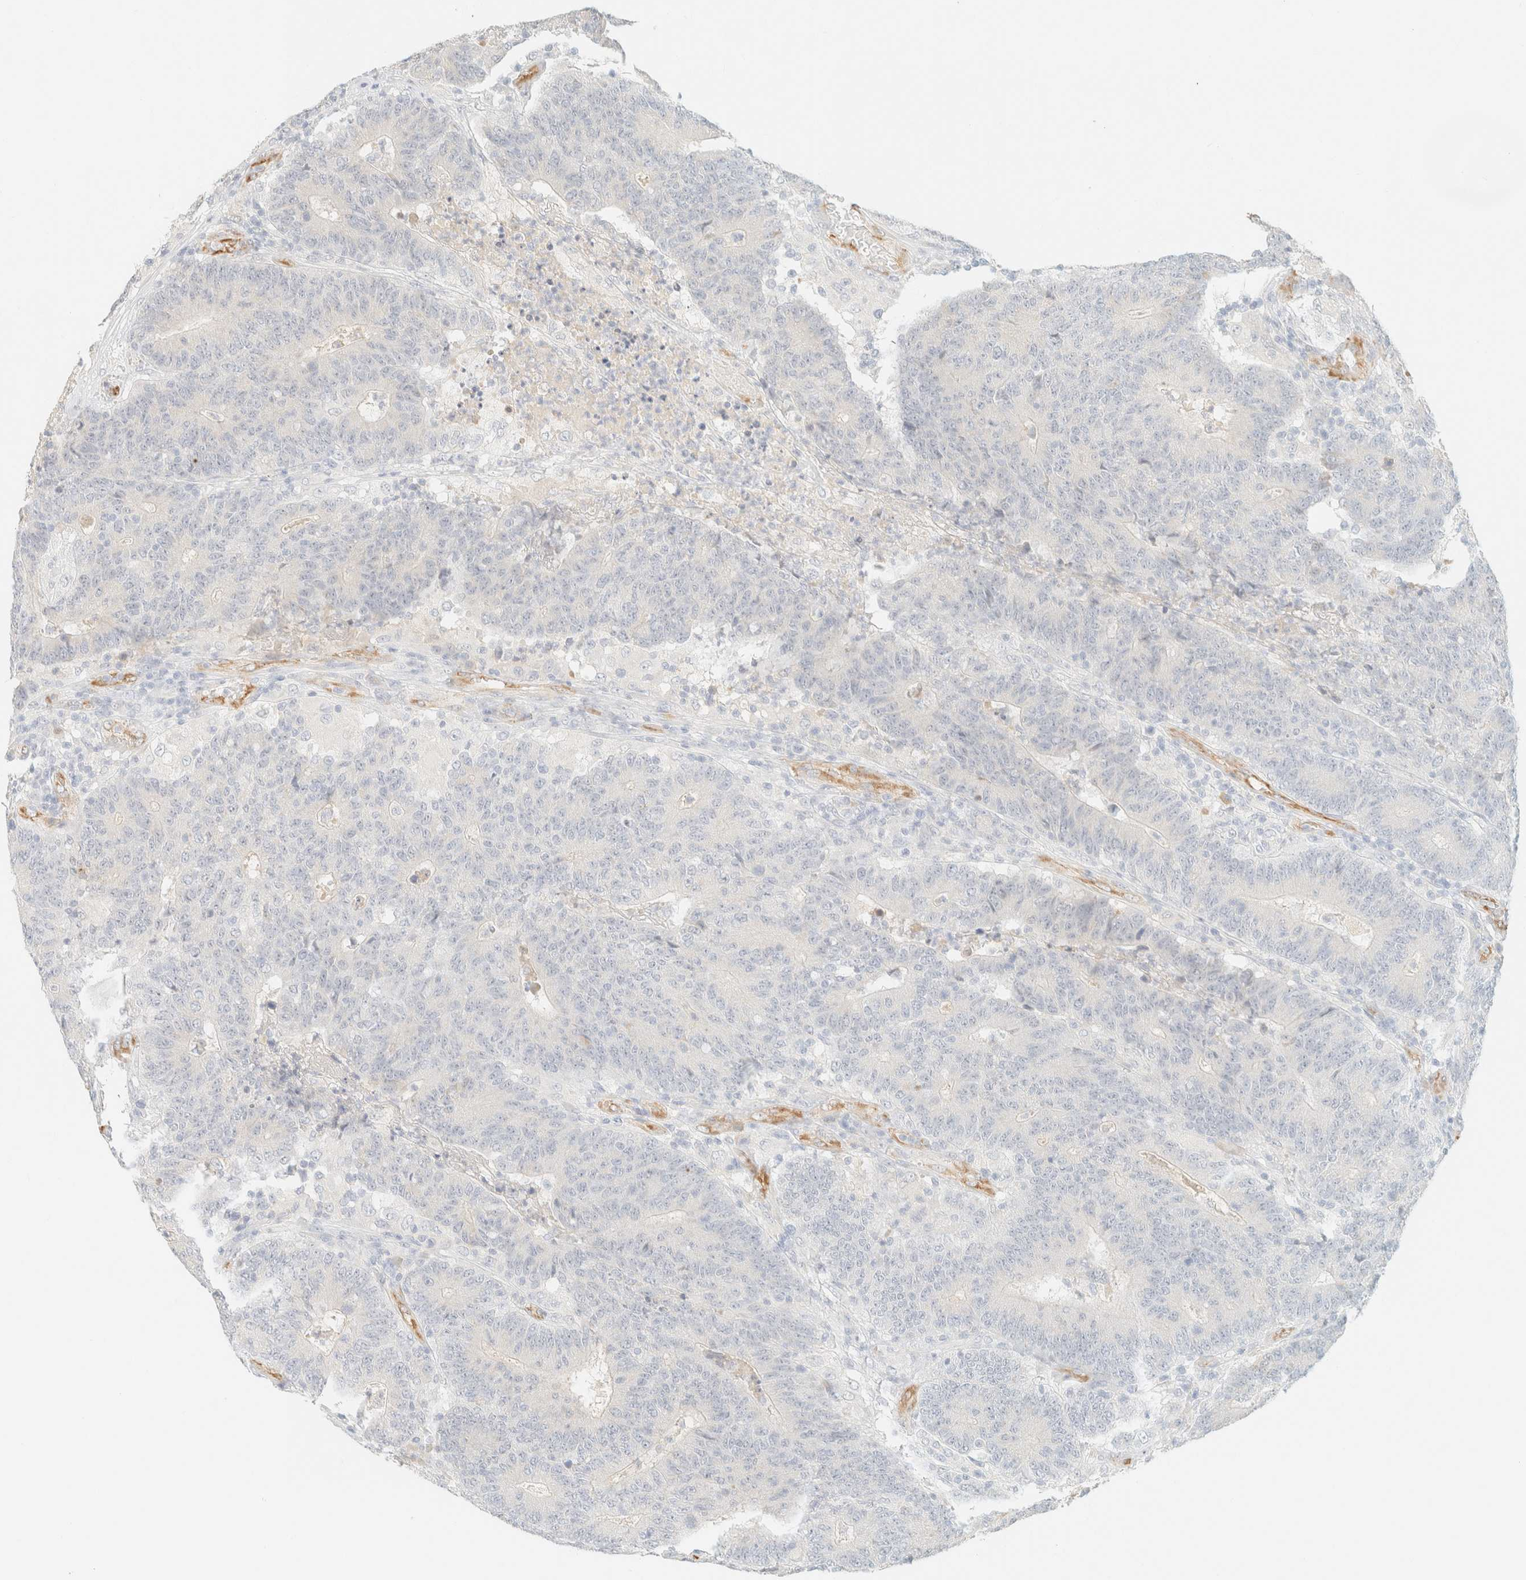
{"staining": {"intensity": "negative", "quantity": "none", "location": "none"}, "tissue": "colorectal cancer", "cell_type": "Tumor cells", "image_type": "cancer", "snomed": [{"axis": "morphology", "description": "Normal tissue, NOS"}, {"axis": "morphology", "description": "Adenocarcinoma, NOS"}, {"axis": "topography", "description": "Colon"}], "caption": "A high-resolution image shows IHC staining of colorectal adenocarcinoma, which reveals no significant expression in tumor cells. The staining is performed using DAB brown chromogen with nuclei counter-stained in using hematoxylin.", "gene": "SPARCL1", "patient": {"sex": "female", "age": 75}}